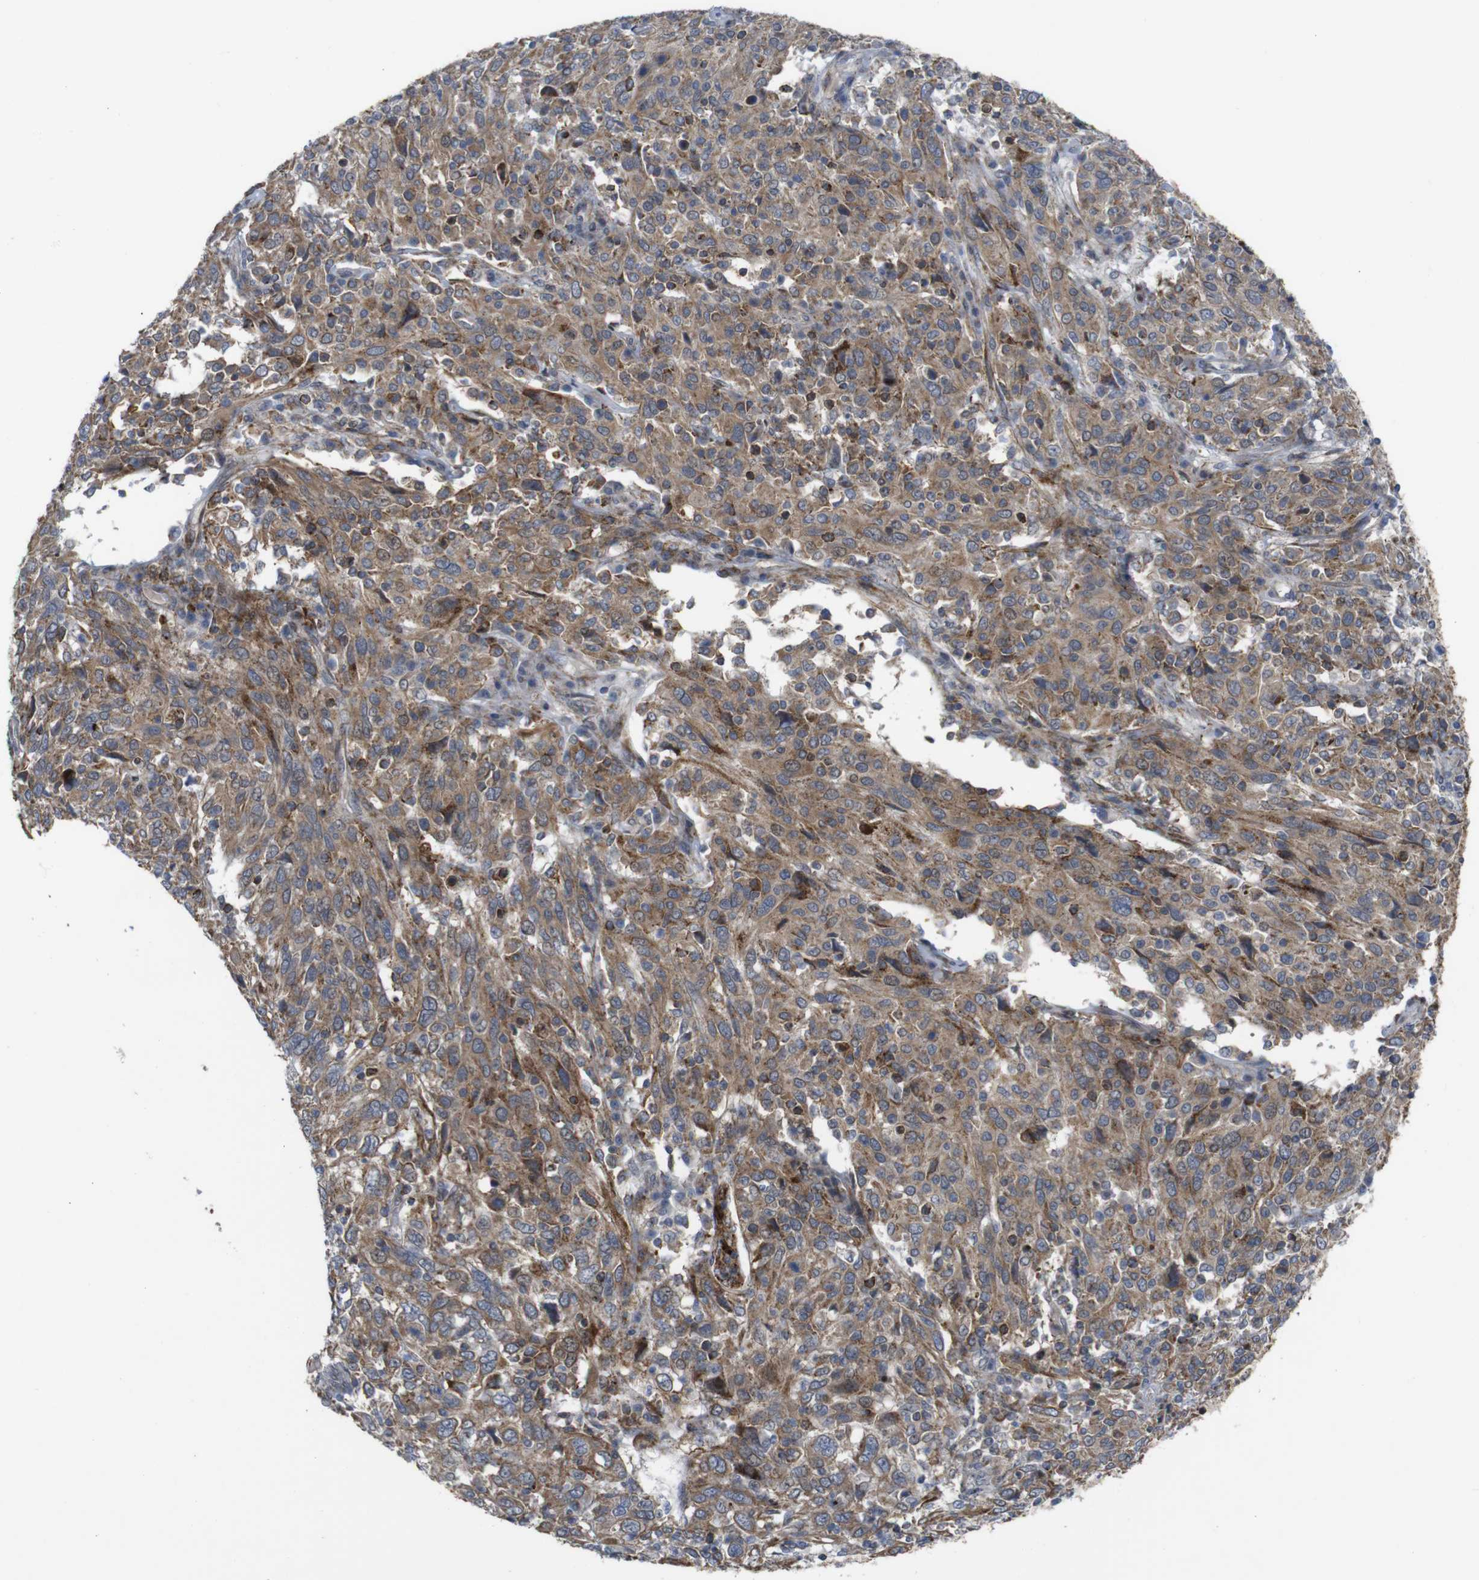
{"staining": {"intensity": "moderate", "quantity": ">75%", "location": "cytoplasmic/membranous"}, "tissue": "cervical cancer", "cell_type": "Tumor cells", "image_type": "cancer", "snomed": [{"axis": "morphology", "description": "Squamous cell carcinoma, NOS"}, {"axis": "topography", "description": "Cervix"}], "caption": "Squamous cell carcinoma (cervical) was stained to show a protein in brown. There is medium levels of moderate cytoplasmic/membranous positivity in about >75% of tumor cells.", "gene": "ATP7B", "patient": {"sex": "female", "age": 46}}